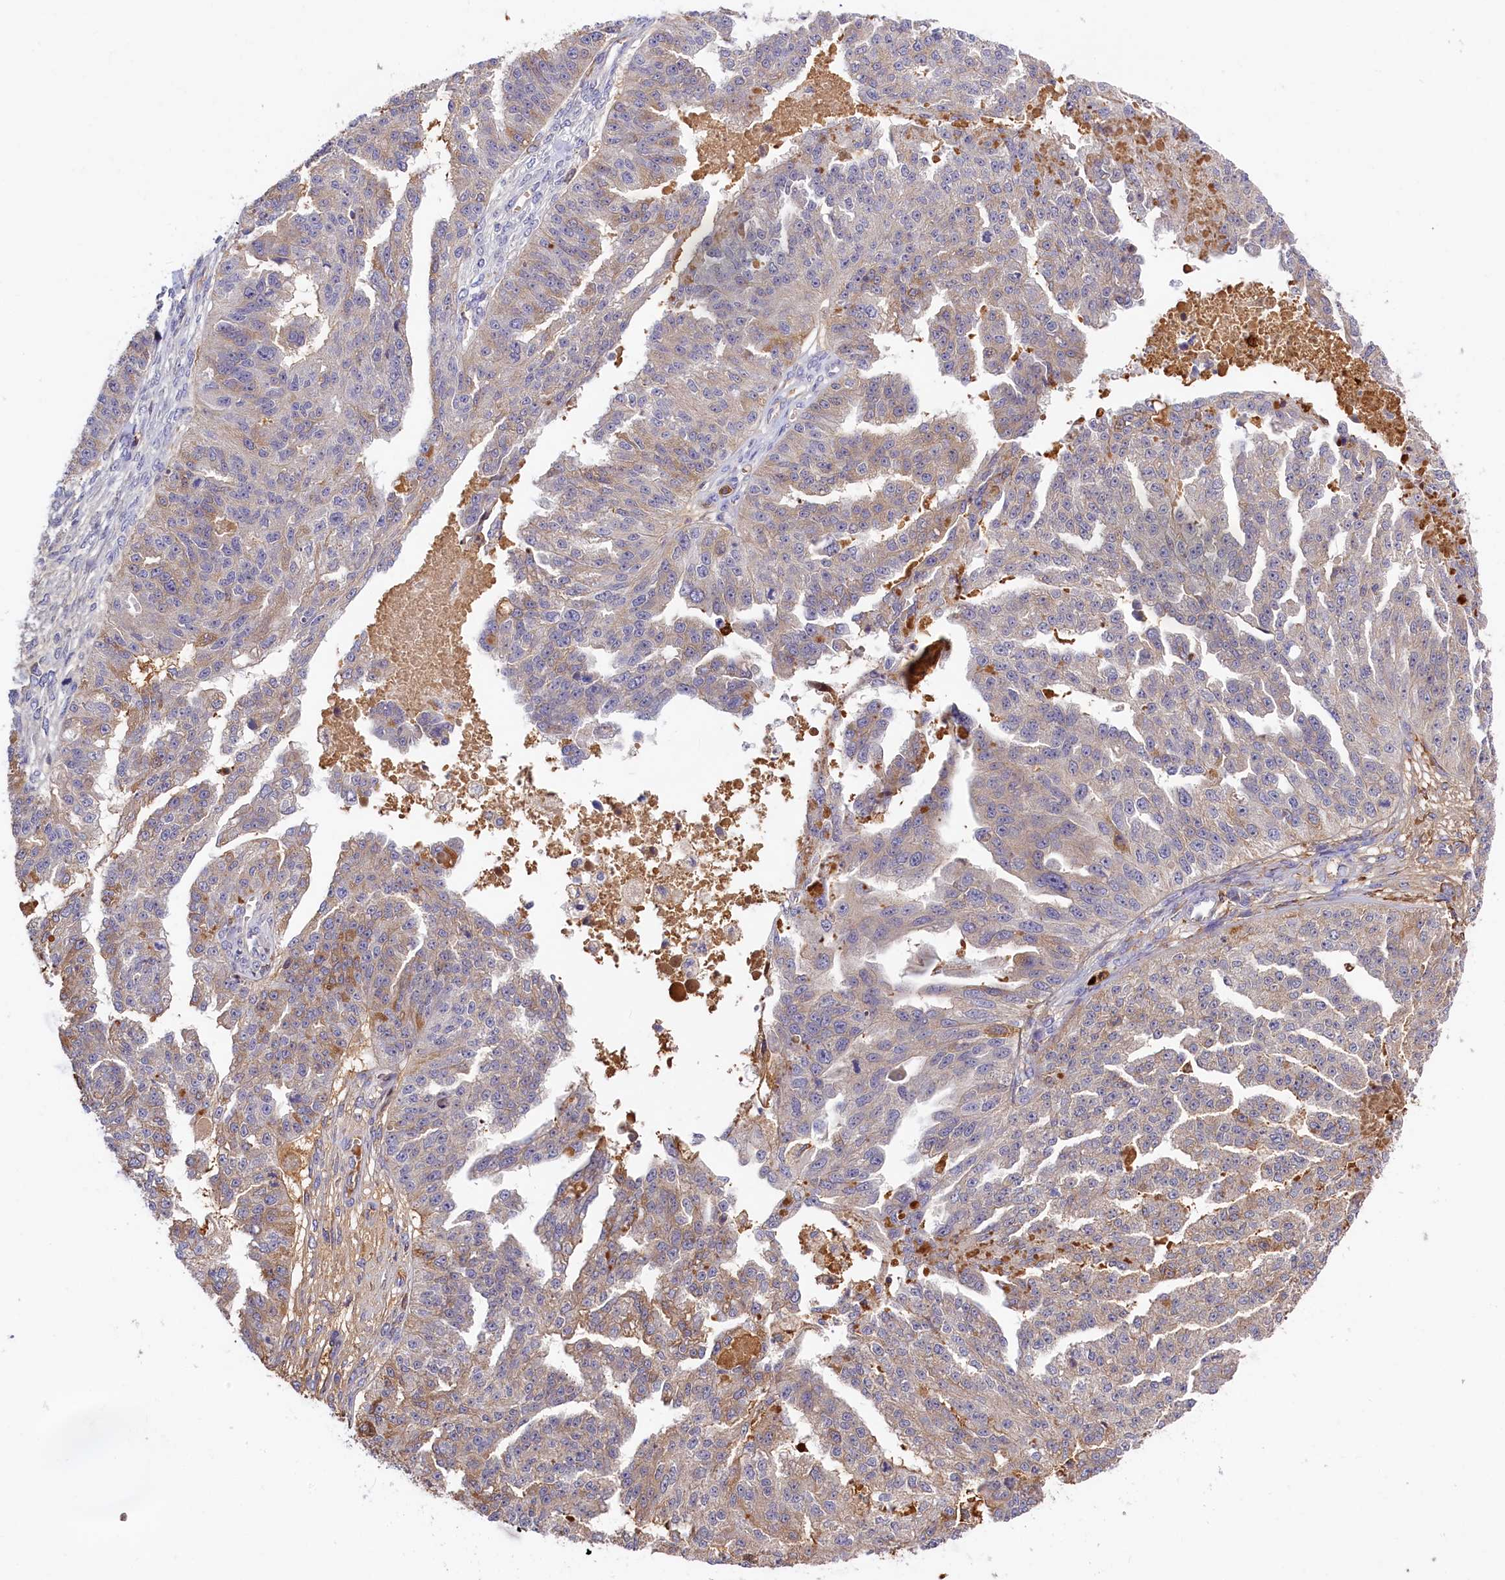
{"staining": {"intensity": "moderate", "quantity": "25%-75%", "location": "cytoplasmic/membranous"}, "tissue": "ovarian cancer", "cell_type": "Tumor cells", "image_type": "cancer", "snomed": [{"axis": "morphology", "description": "Cystadenocarcinoma, serous, NOS"}, {"axis": "topography", "description": "Ovary"}], "caption": "Ovarian serous cystadenocarcinoma stained for a protein shows moderate cytoplasmic/membranous positivity in tumor cells.", "gene": "ADGRD1", "patient": {"sex": "female", "age": 58}}